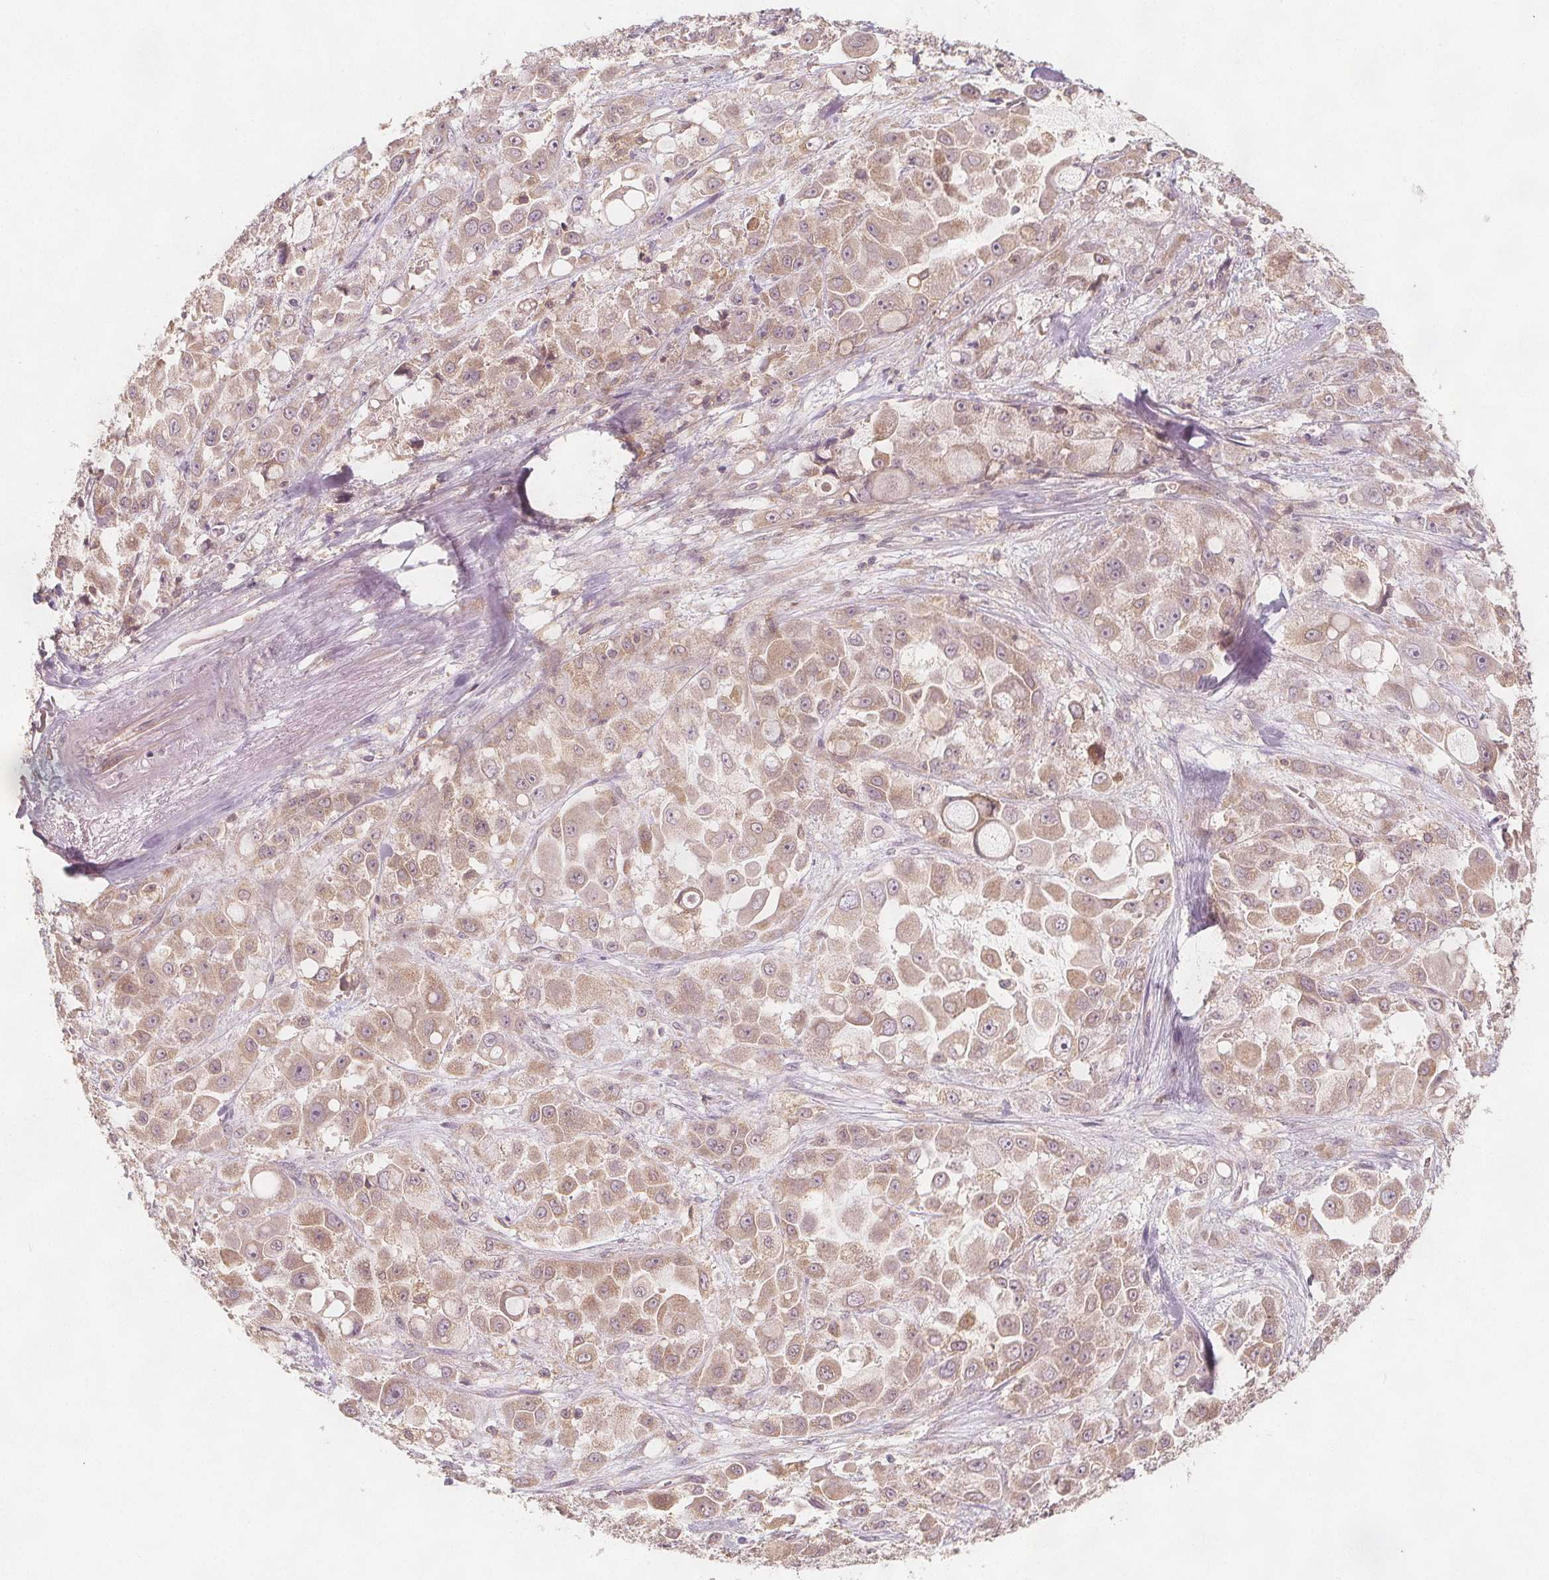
{"staining": {"intensity": "weak", "quantity": ">75%", "location": "cytoplasmic/membranous"}, "tissue": "stomach cancer", "cell_type": "Tumor cells", "image_type": "cancer", "snomed": [{"axis": "morphology", "description": "Adenocarcinoma, NOS"}, {"axis": "topography", "description": "Stomach"}], "caption": "Immunohistochemical staining of human stomach adenocarcinoma displays low levels of weak cytoplasmic/membranous protein staining in approximately >75% of tumor cells.", "gene": "NCSTN", "patient": {"sex": "female", "age": 76}}